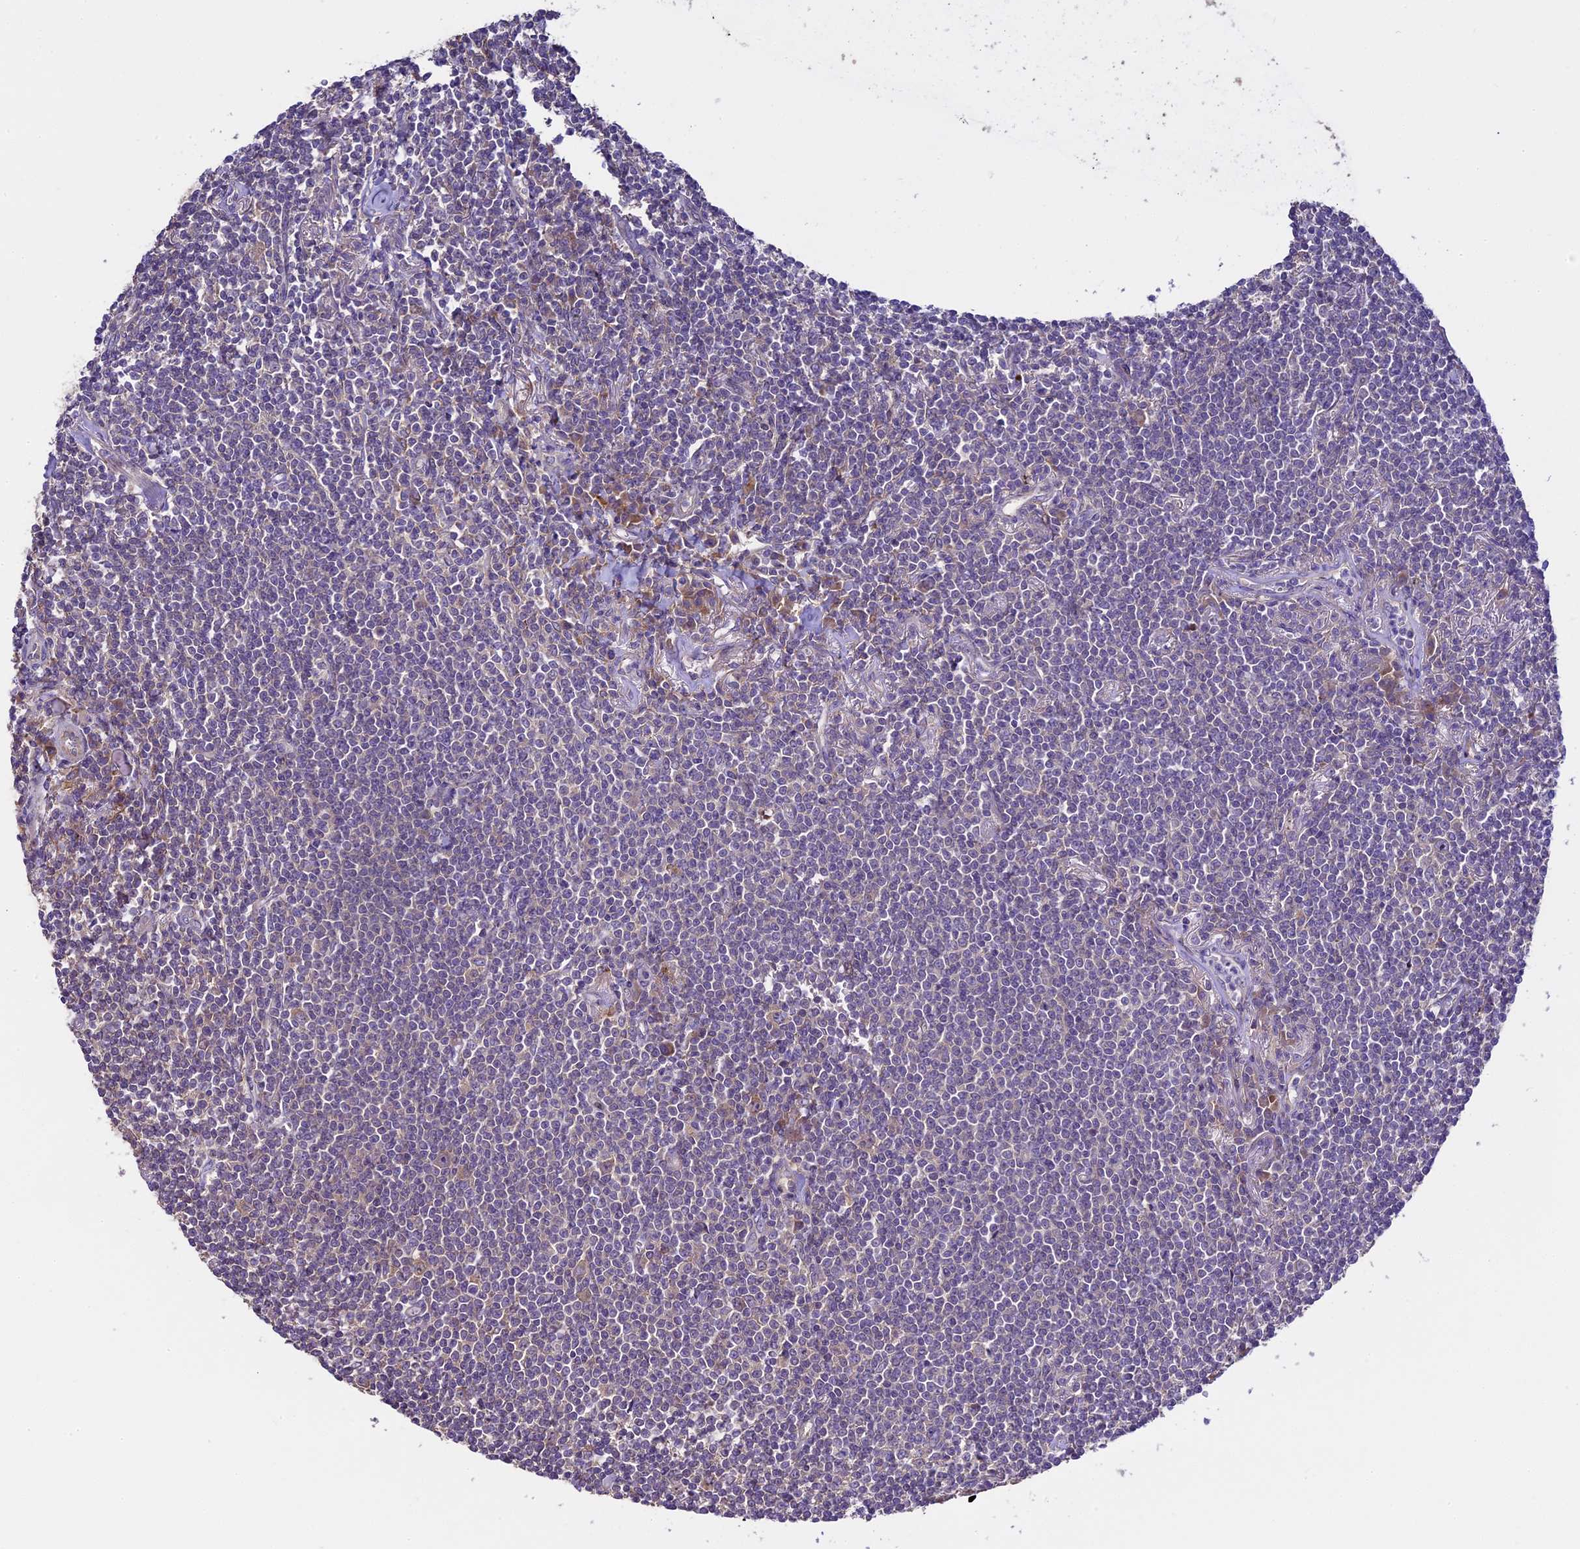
{"staining": {"intensity": "weak", "quantity": "<25%", "location": "cytoplasmic/membranous"}, "tissue": "lymphoma", "cell_type": "Tumor cells", "image_type": "cancer", "snomed": [{"axis": "morphology", "description": "Malignant lymphoma, non-Hodgkin's type, Low grade"}, {"axis": "topography", "description": "Lung"}], "caption": "High power microscopy image of an immunohistochemistry (IHC) histopathology image of malignant lymphoma, non-Hodgkin's type (low-grade), revealing no significant positivity in tumor cells.", "gene": "SPIRE1", "patient": {"sex": "female", "age": 71}}